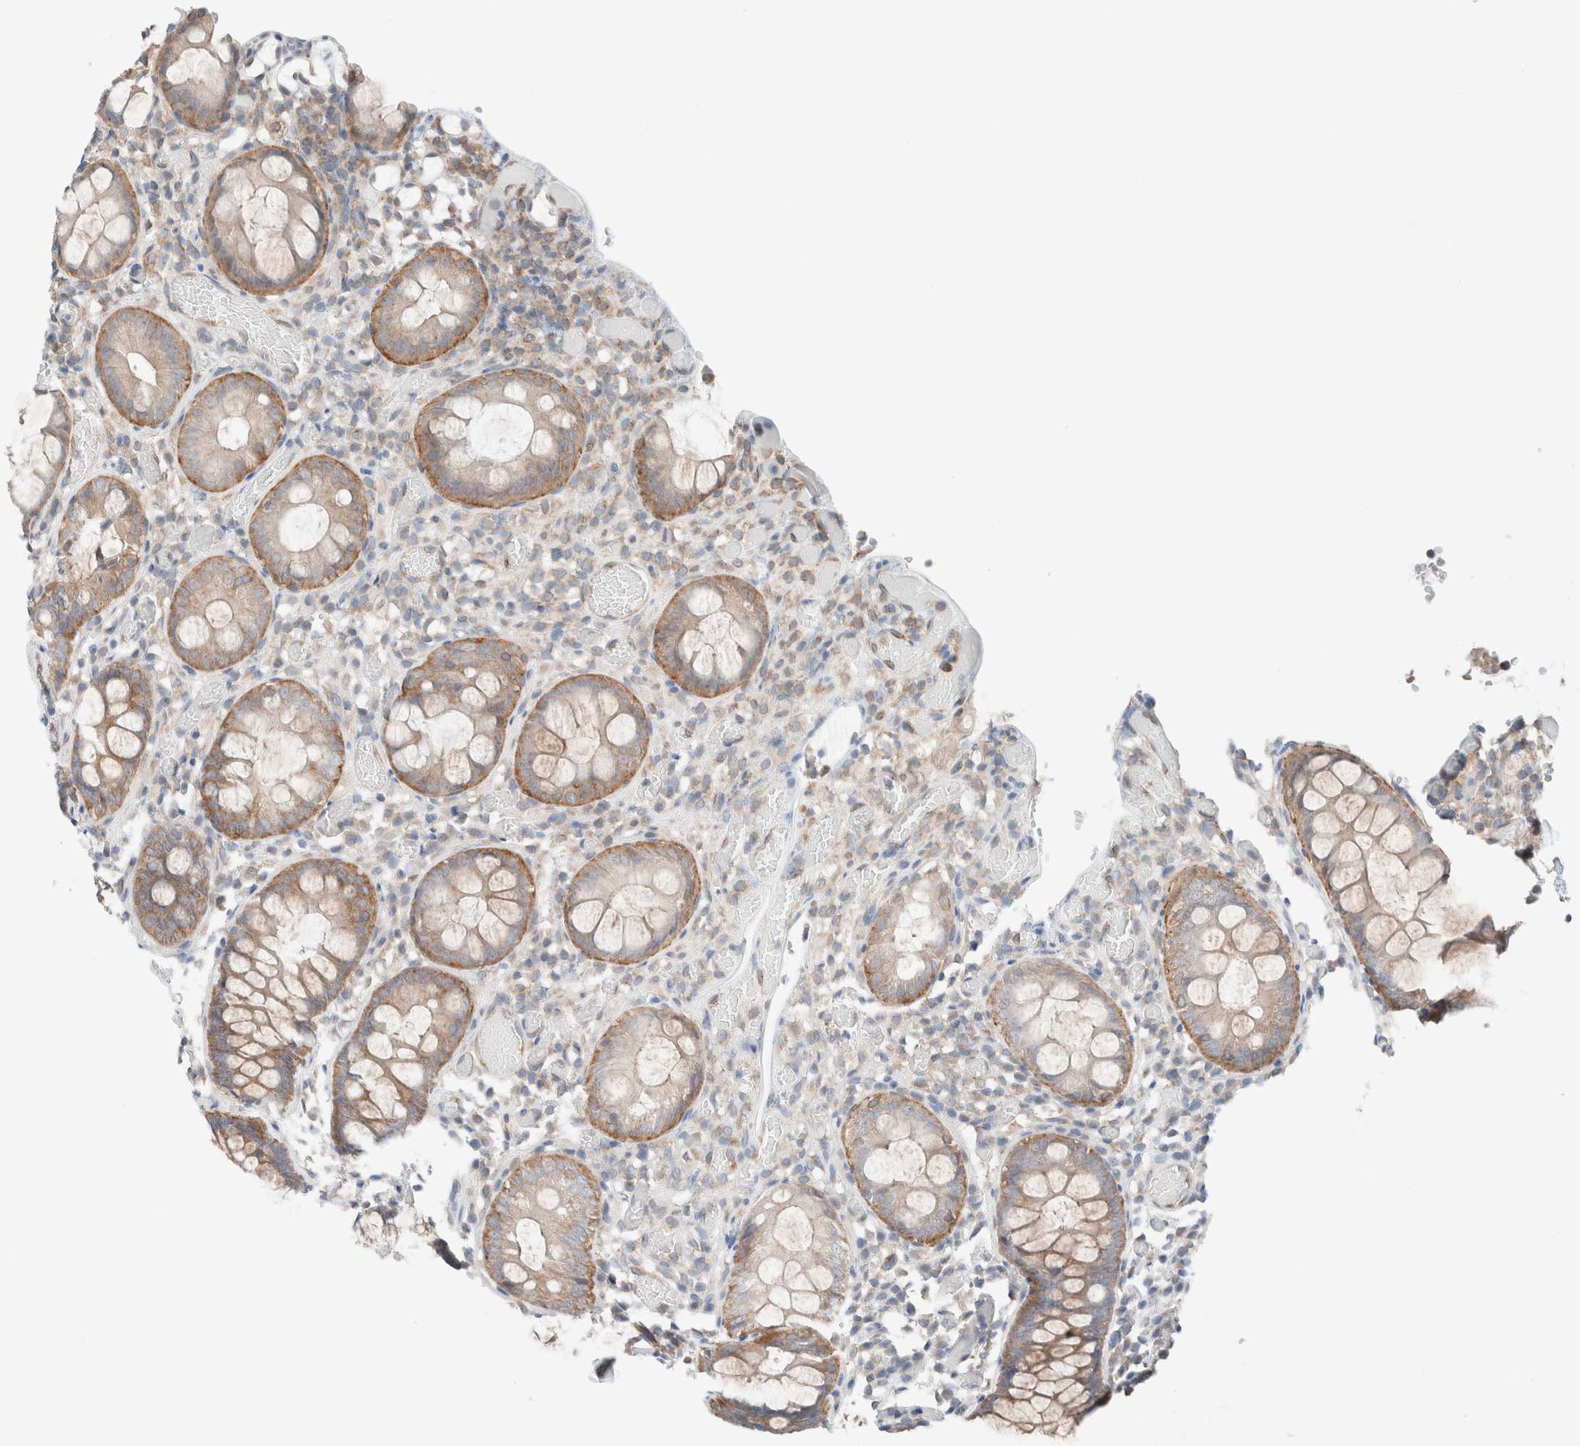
{"staining": {"intensity": "negative", "quantity": "none", "location": "none"}, "tissue": "colon", "cell_type": "Endothelial cells", "image_type": "normal", "snomed": [{"axis": "morphology", "description": "Normal tissue, NOS"}, {"axis": "topography", "description": "Colon"}], "caption": "Immunohistochemical staining of unremarkable human colon displays no significant positivity in endothelial cells.", "gene": "CASC3", "patient": {"sex": "male", "age": 14}}